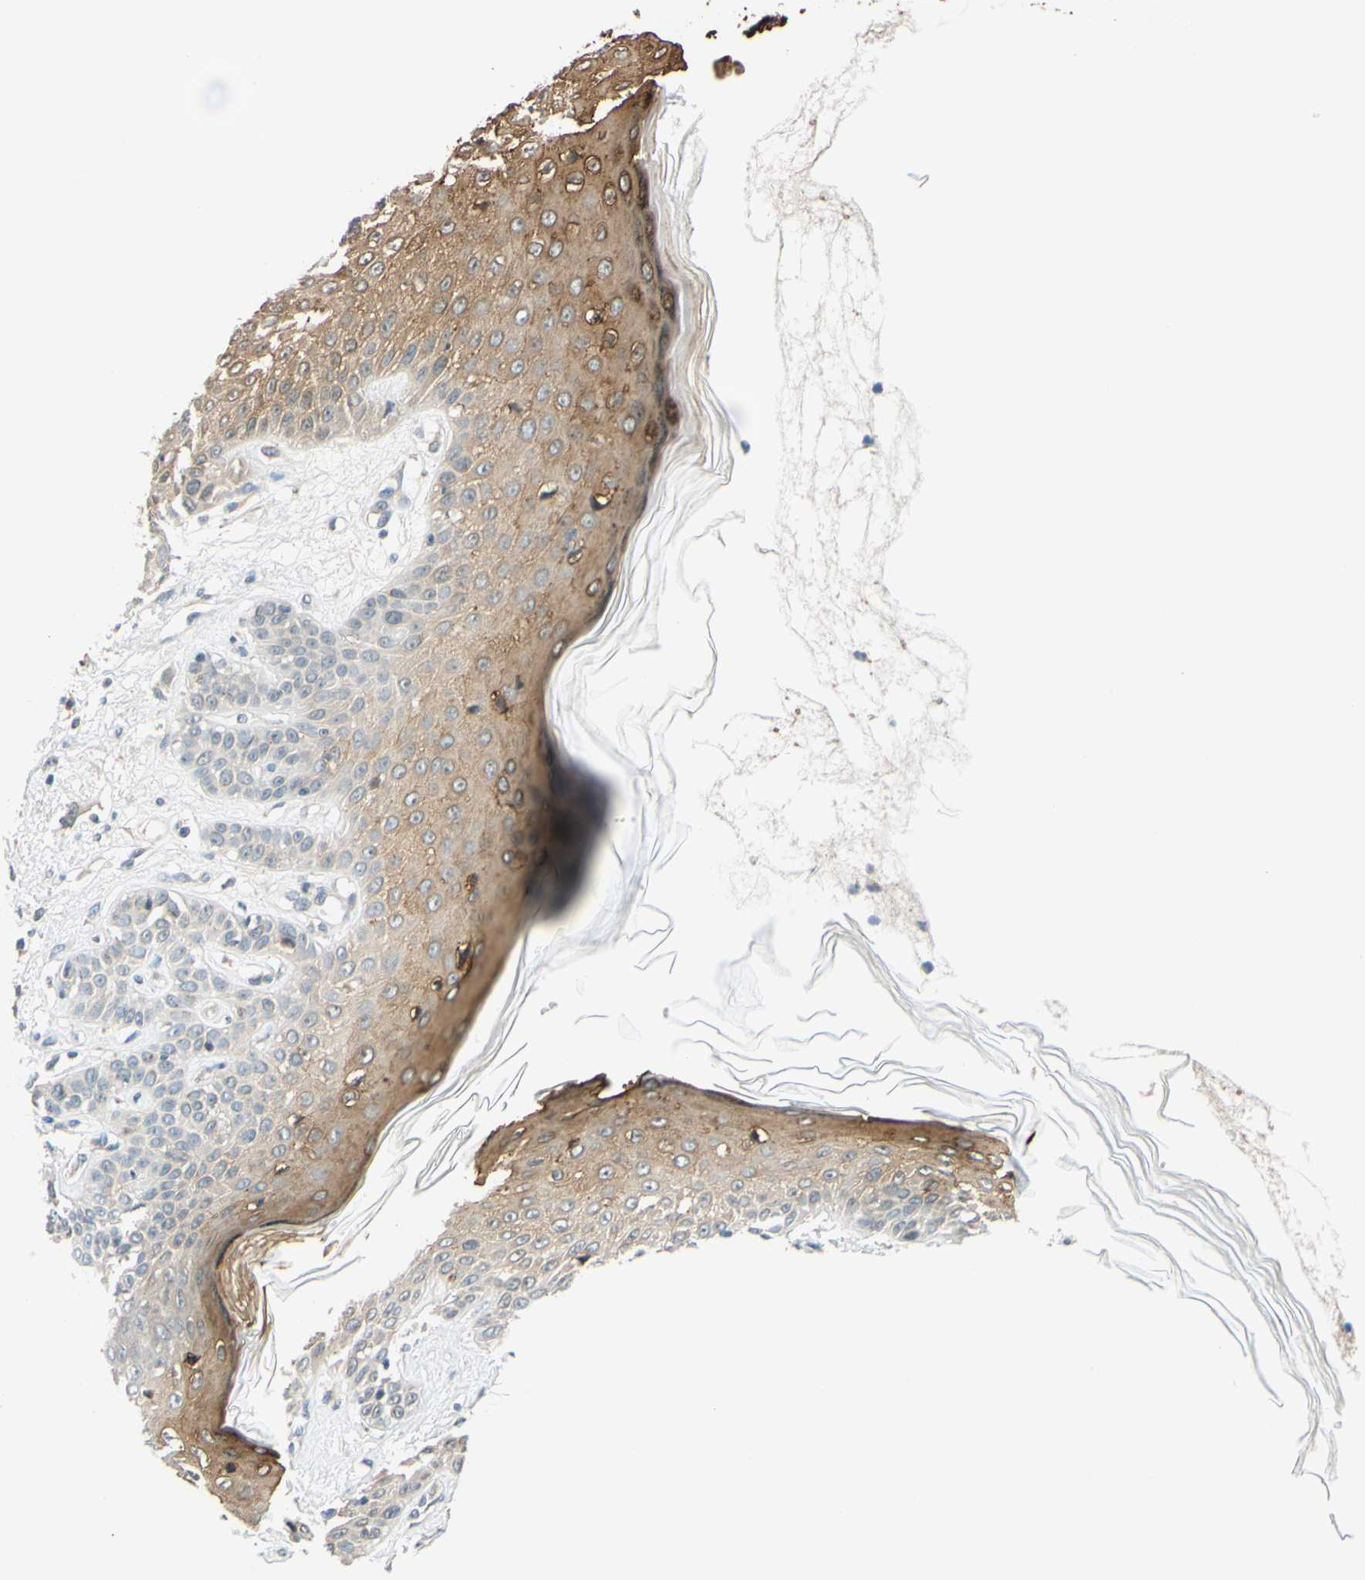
{"staining": {"intensity": "negative", "quantity": "none", "location": "none"}, "tissue": "skin cancer", "cell_type": "Tumor cells", "image_type": "cancer", "snomed": [{"axis": "morphology", "description": "Squamous cell carcinoma, NOS"}, {"axis": "topography", "description": "Skin"}], "caption": "Tumor cells show no significant protein staining in skin cancer.", "gene": "C2CD2L", "patient": {"sex": "female", "age": 78}}